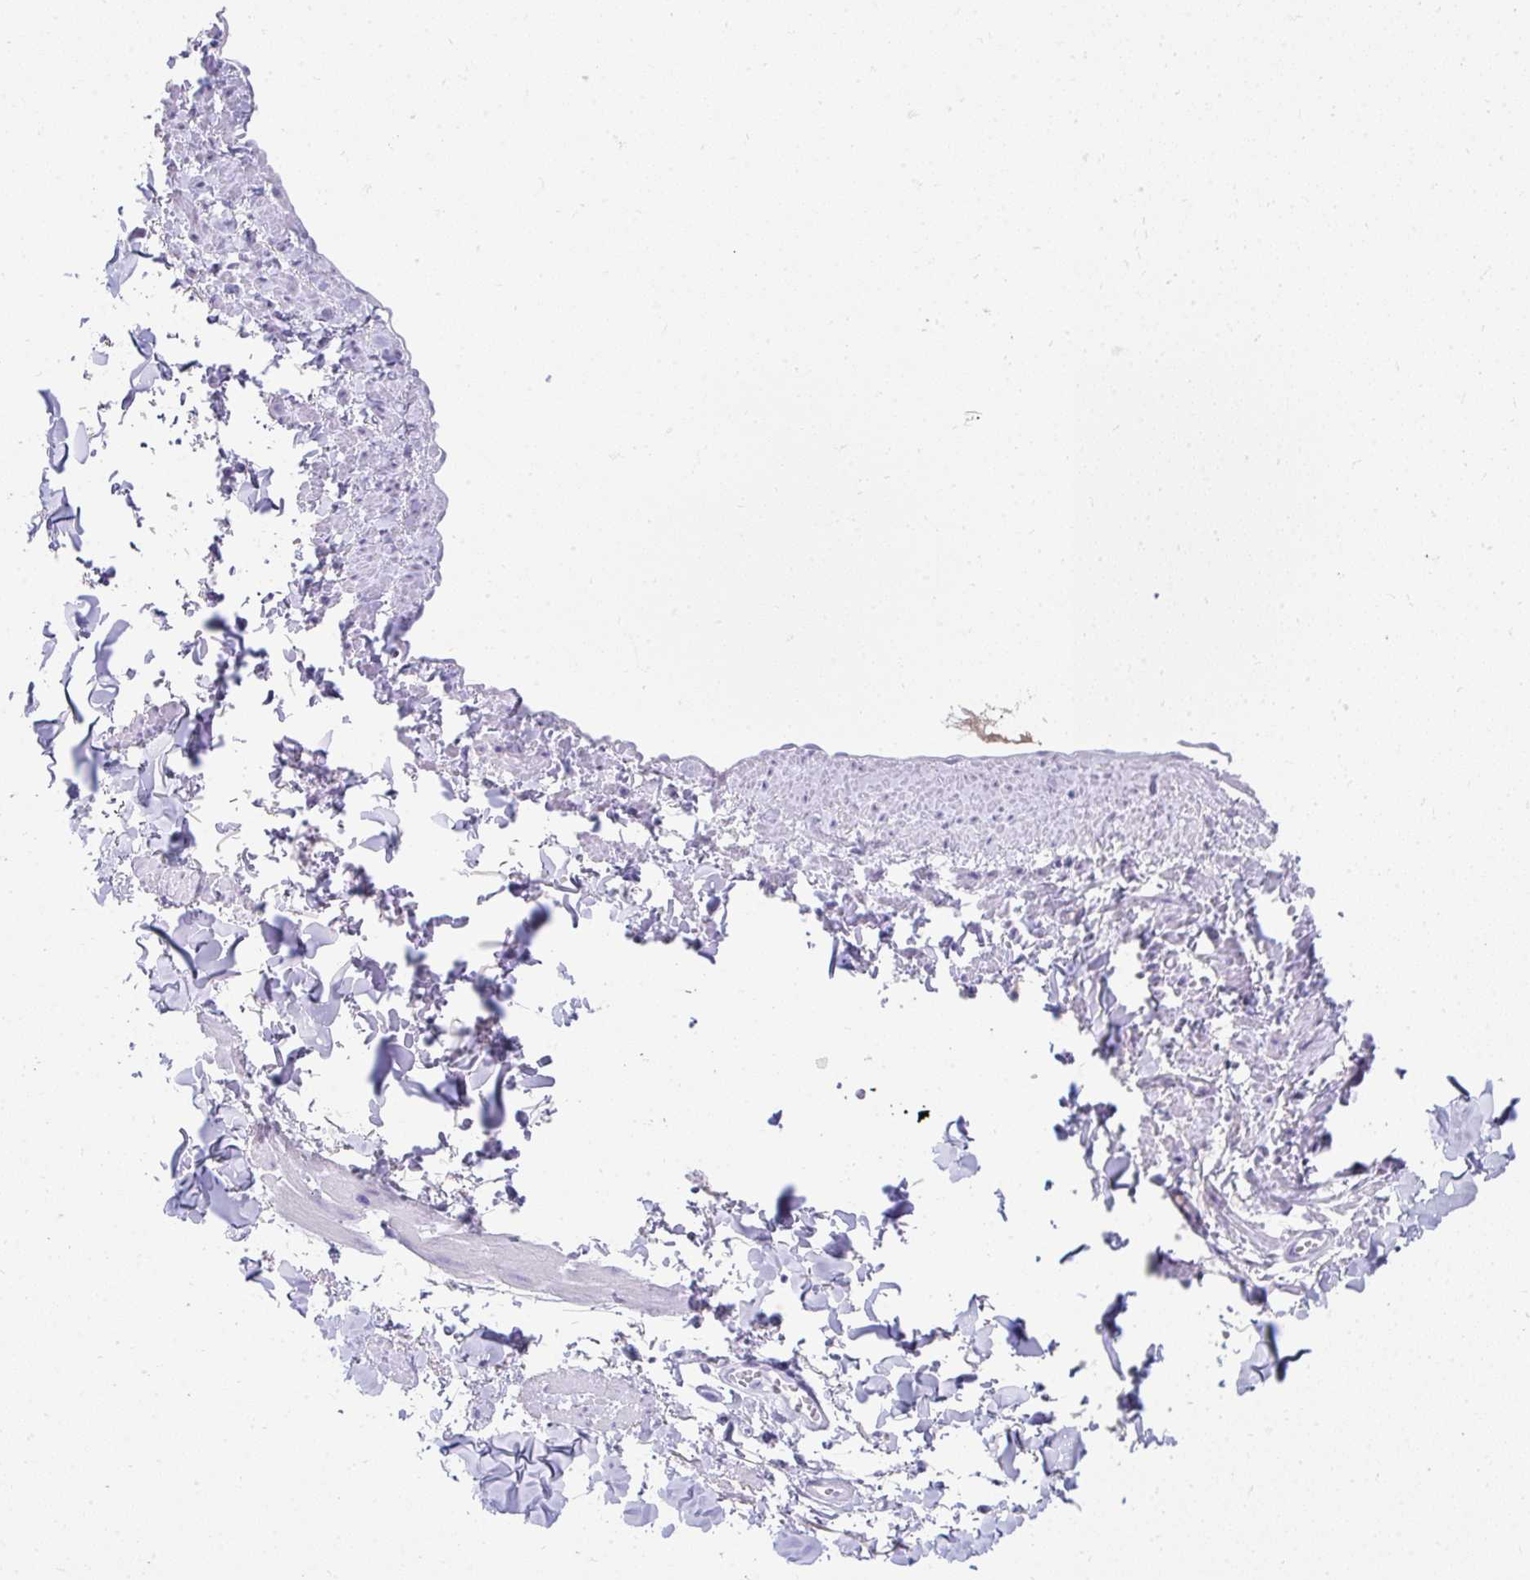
{"staining": {"intensity": "negative", "quantity": "none", "location": "none"}, "tissue": "adipose tissue", "cell_type": "Adipocytes", "image_type": "normal", "snomed": [{"axis": "morphology", "description": "Normal tissue, NOS"}, {"axis": "topography", "description": "Vulva"}, {"axis": "topography", "description": "Peripheral nerve tissue"}], "caption": "IHC photomicrograph of normal human adipose tissue stained for a protein (brown), which demonstrates no positivity in adipocytes.", "gene": "TNNT1", "patient": {"sex": "female", "age": 66}}